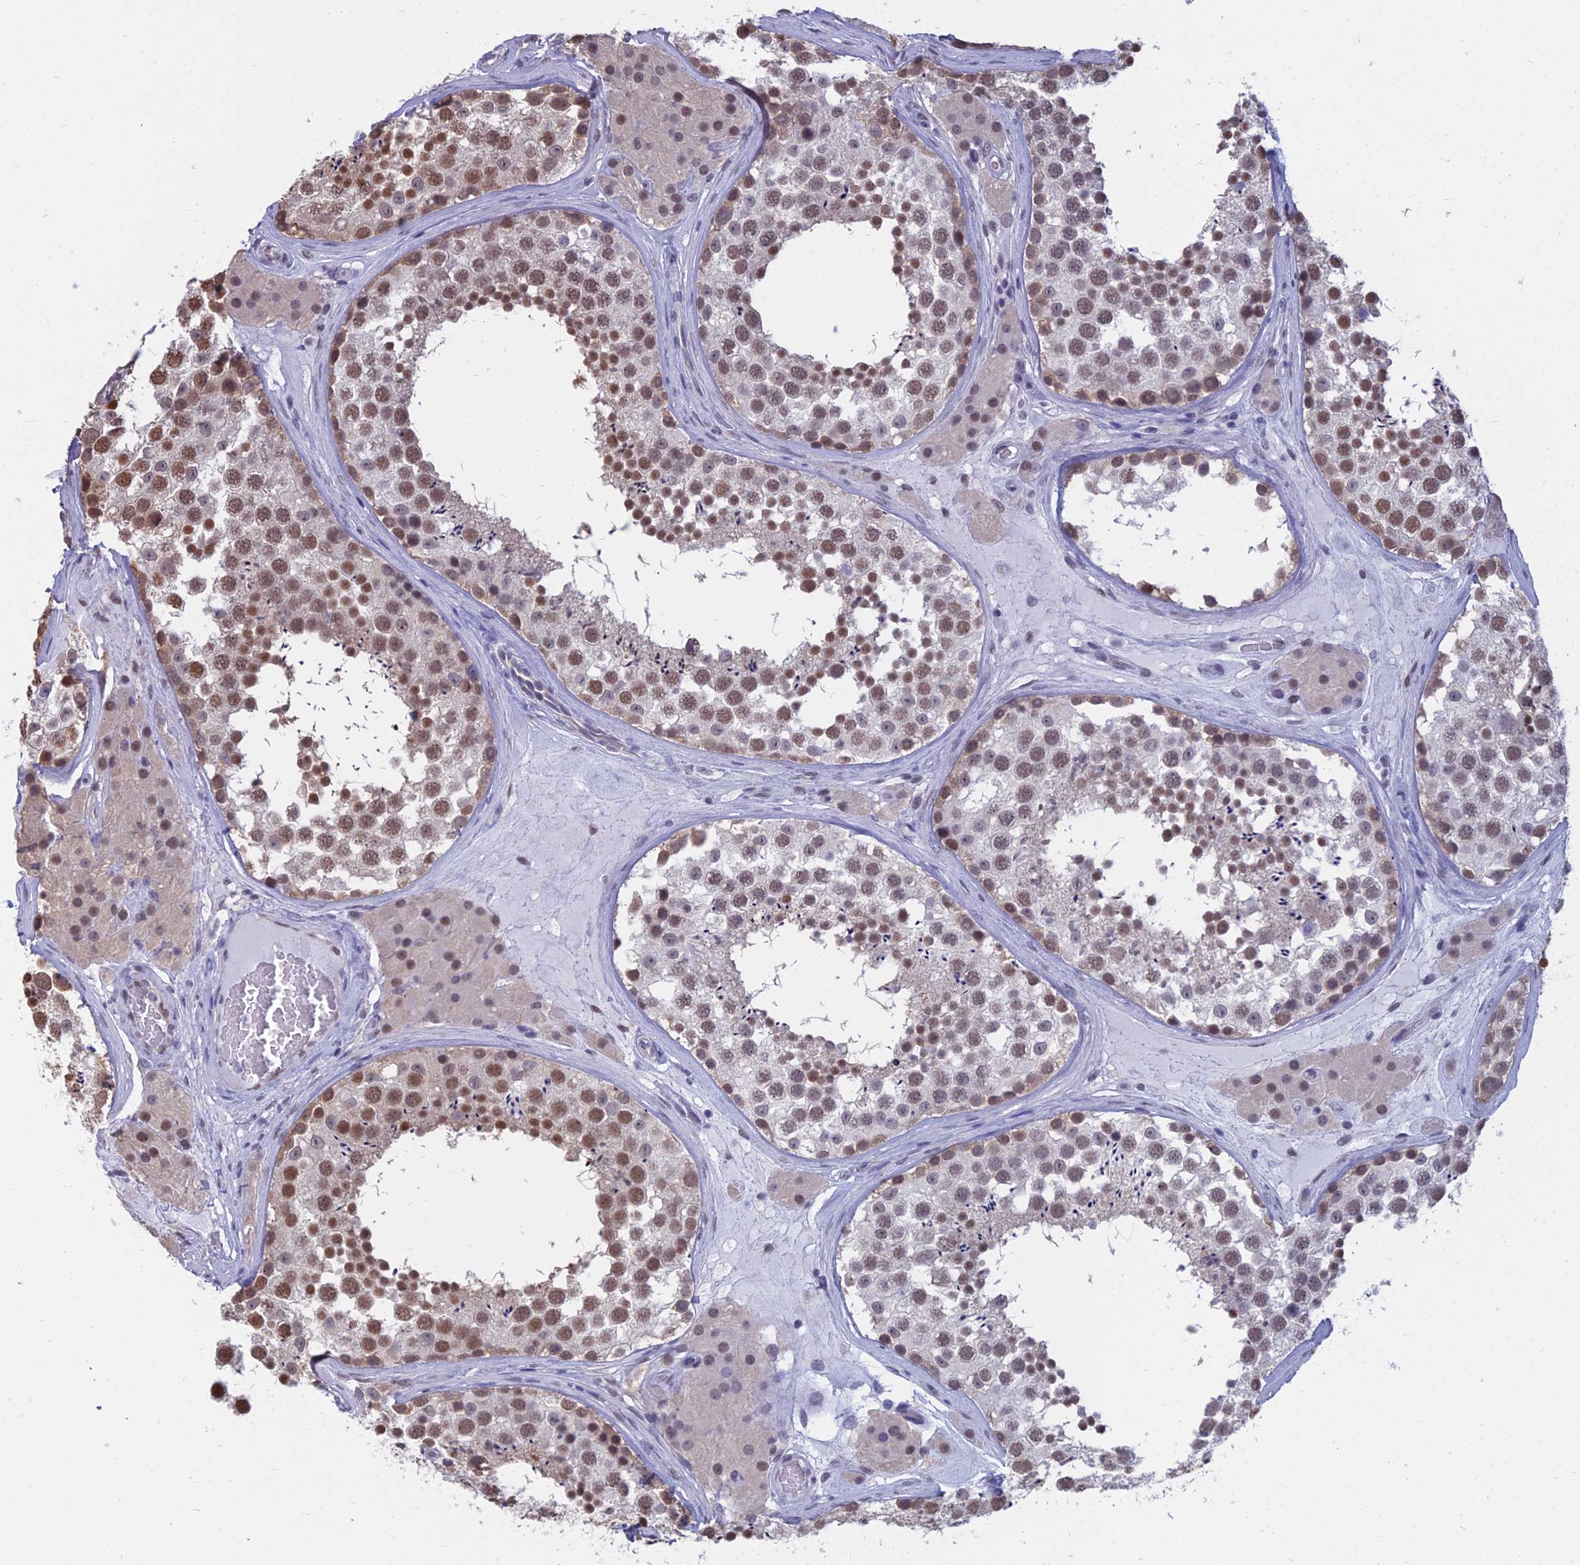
{"staining": {"intensity": "moderate", "quantity": ">75%", "location": "nuclear"}, "tissue": "testis", "cell_type": "Cells in seminiferous ducts", "image_type": "normal", "snomed": [{"axis": "morphology", "description": "Normal tissue, NOS"}, {"axis": "topography", "description": "Testis"}], "caption": "Cells in seminiferous ducts show medium levels of moderate nuclear staining in about >75% of cells in benign human testis. Immunohistochemistry (ihc) stains the protein of interest in brown and the nuclei are stained blue.", "gene": "SRSF7", "patient": {"sex": "male", "age": 46}}